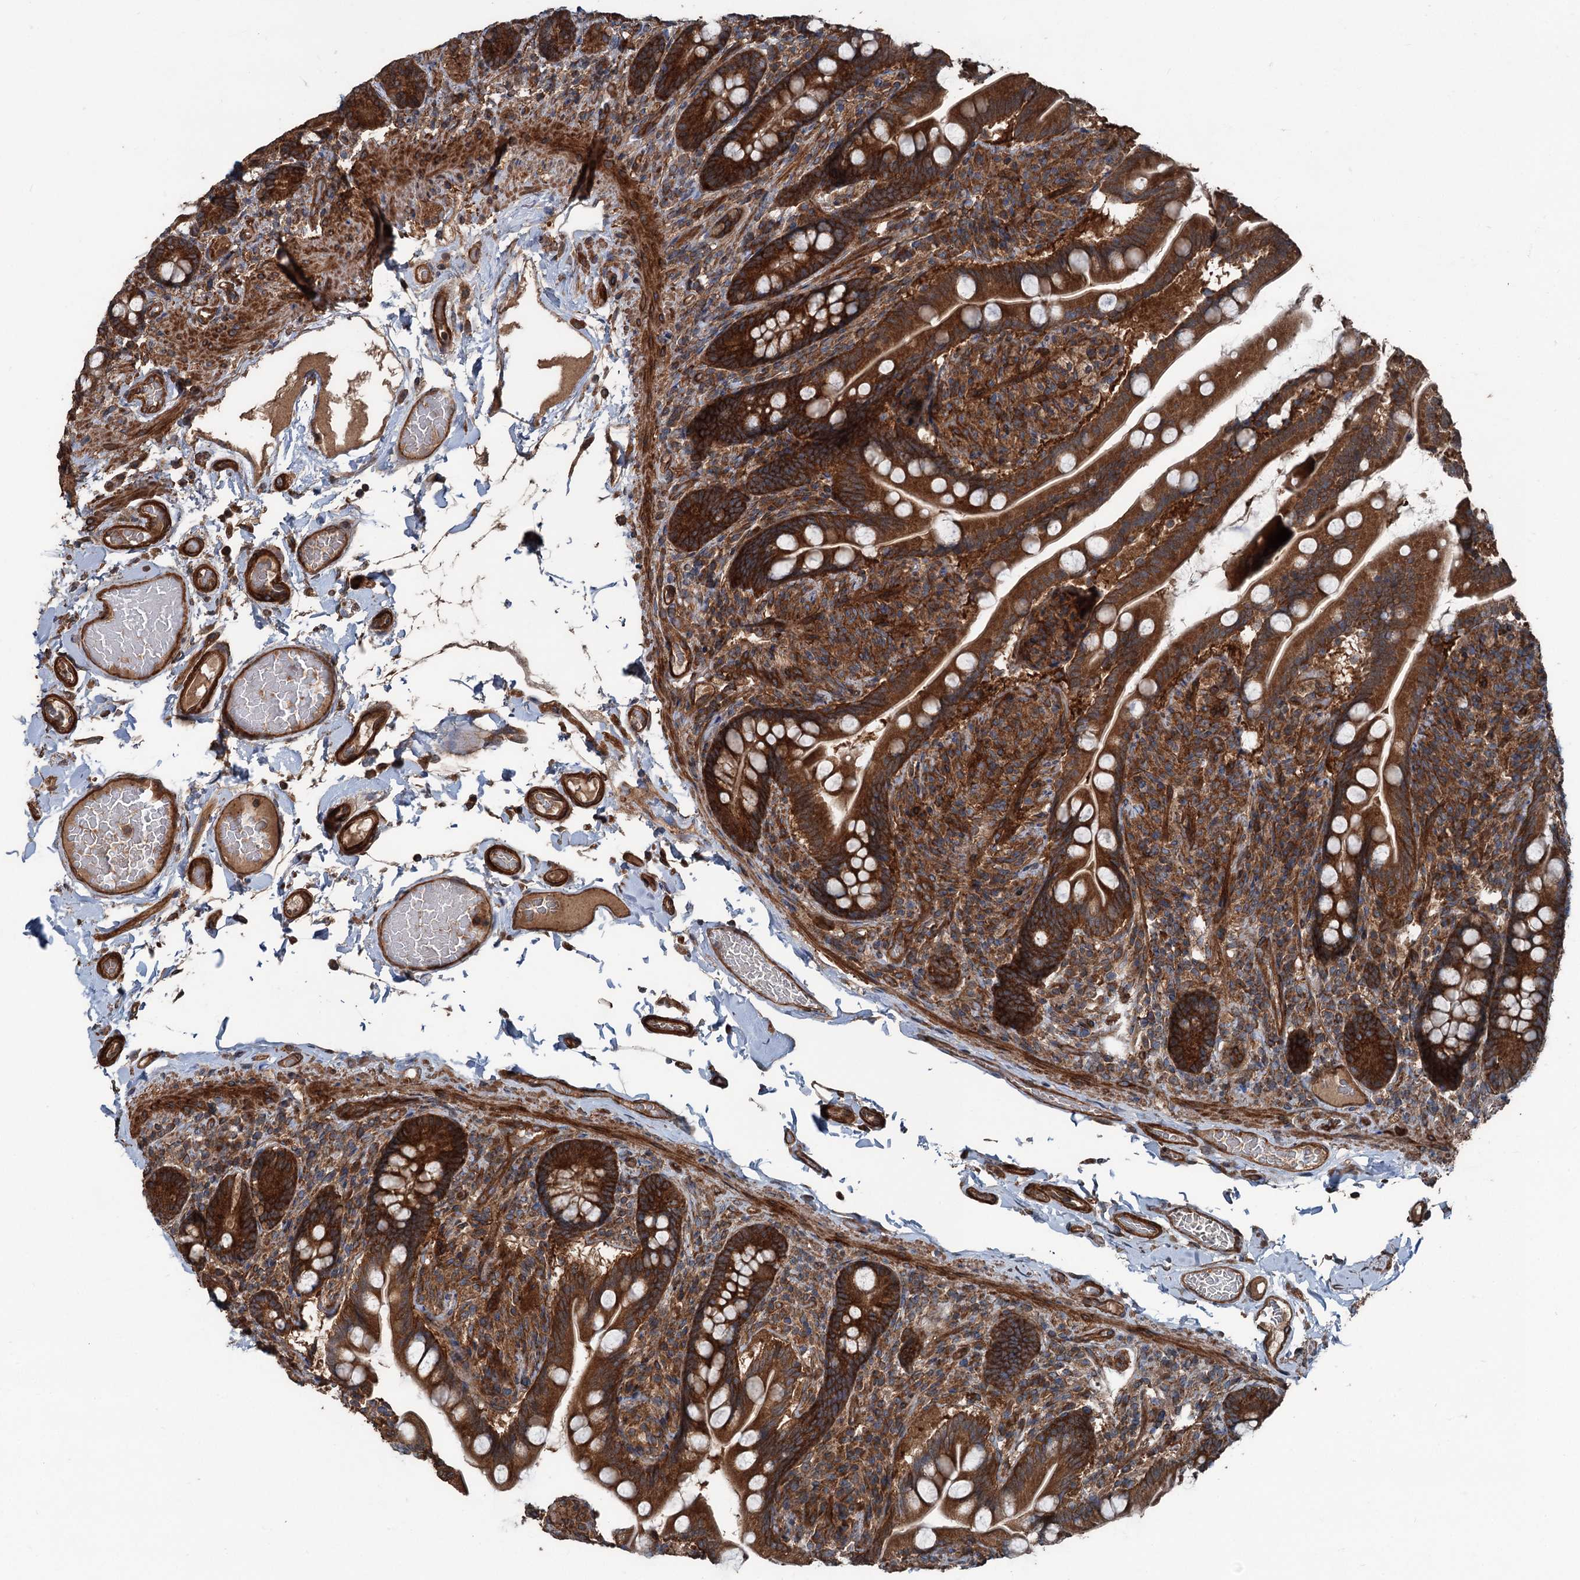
{"staining": {"intensity": "strong", "quantity": ">75%", "location": "cytoplasmic/membranous"}, "tissue": "small intestine", "cell_type": "Glandular cells", "image_type": "normal", "snomed": [{"axis": "morphology", "description": "Normal tissue, NOS"}, {"axis": "topography", "description": "Small intestine"}], "caption": "Glandular cells display strong cytoplasmic/membranous expression in about >75% of cells in normal small intestine.", "gene": "RNF214", "patient": {"sex": "female", "age": 64}}